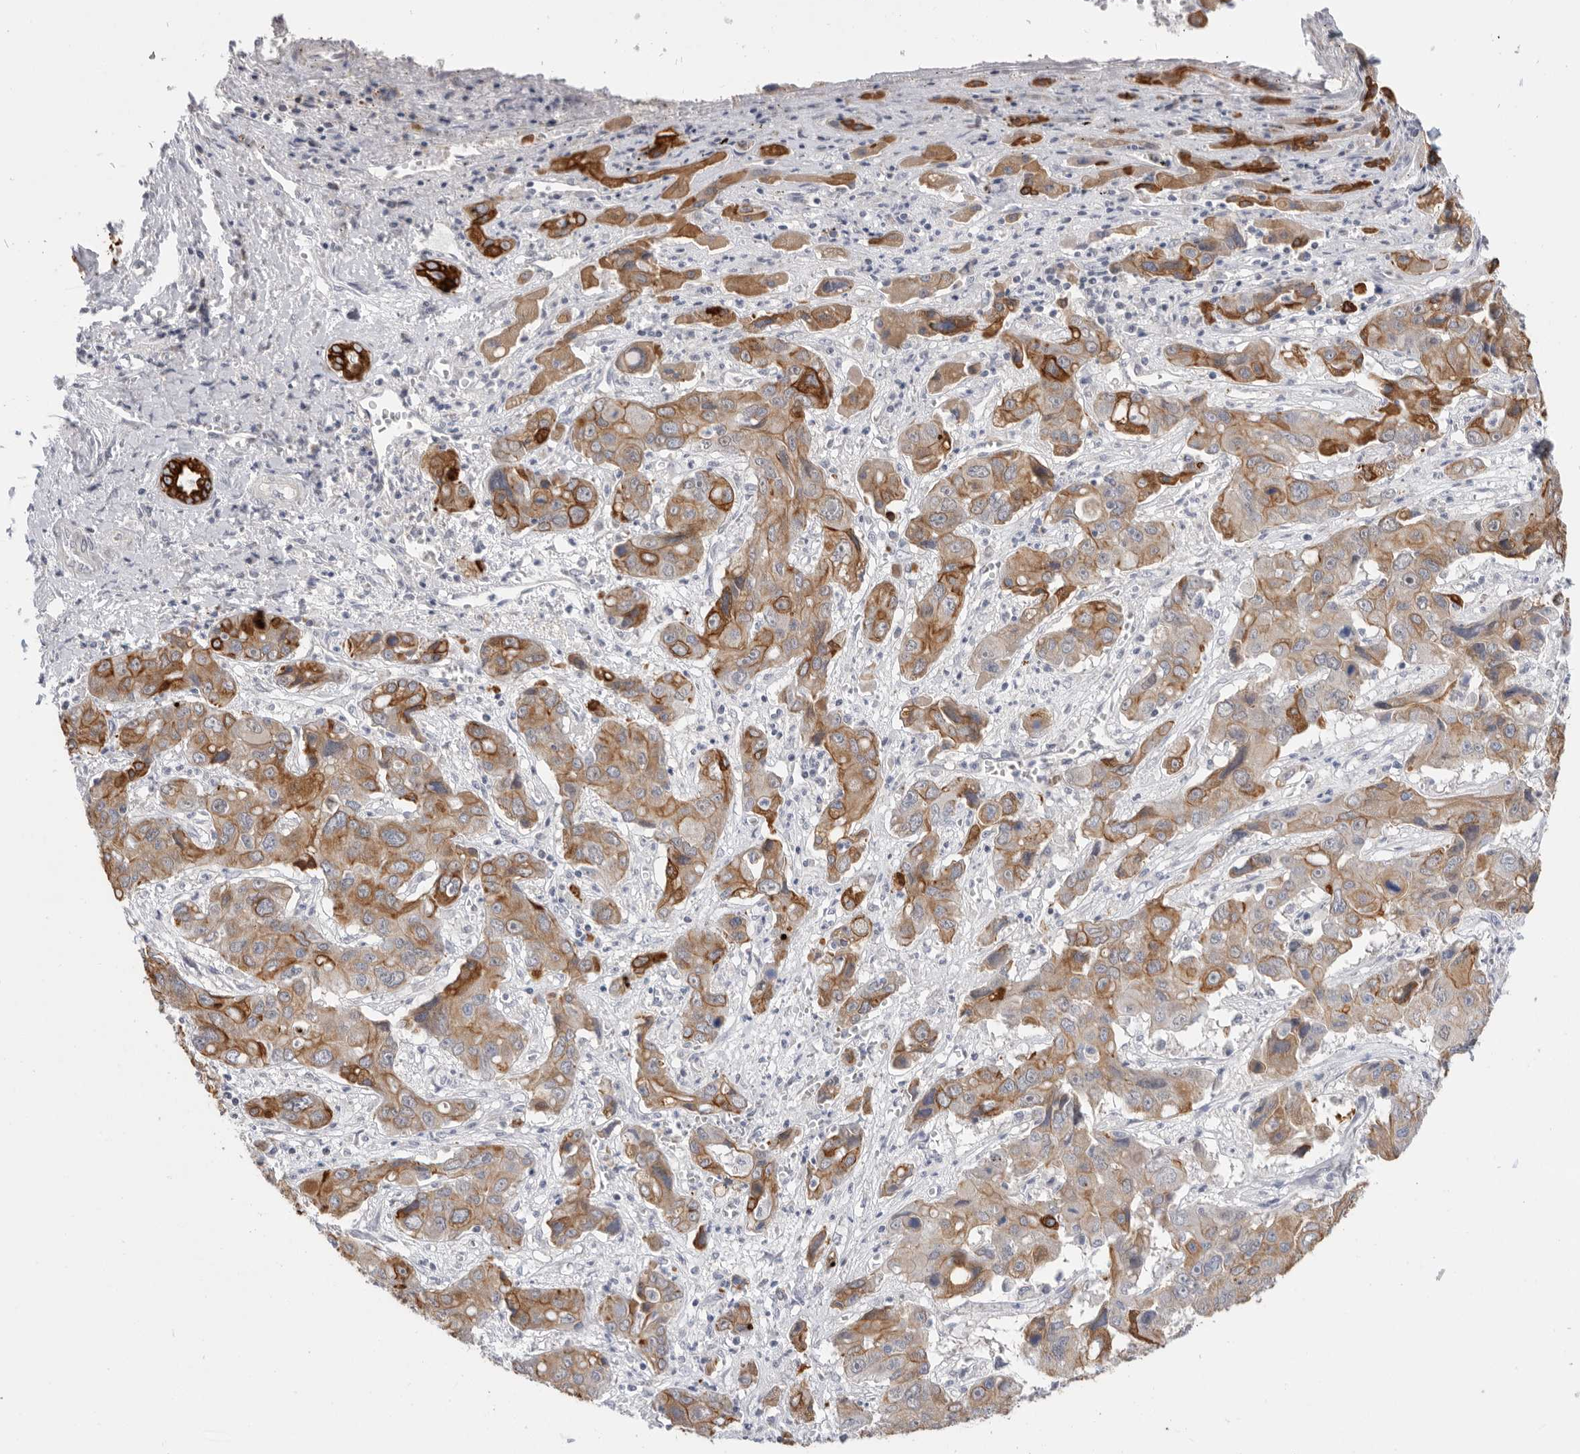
{"staining": {"intensity": "moderate", "quantity": ">75%", "location": "cytoplasmic/membranous"}, "tissue": "liver cancer", "cell_type": "Tumor cells", "image_type": "cancer", "snomed": [{"axis": "morphology", "description": "Cholangiocarcinoma"}, {"axis": "topography", "description": "Liver"}], "caption": "DAB (3,3'-diaminobenzidine) immunohistochemical staining of human liver cancer reveals moderate cytoplasmic/membranous protein expression in about >75% of tumor cells.", "gene": "MTFR1L", "patient": {"sex": "male", "age": 67}}